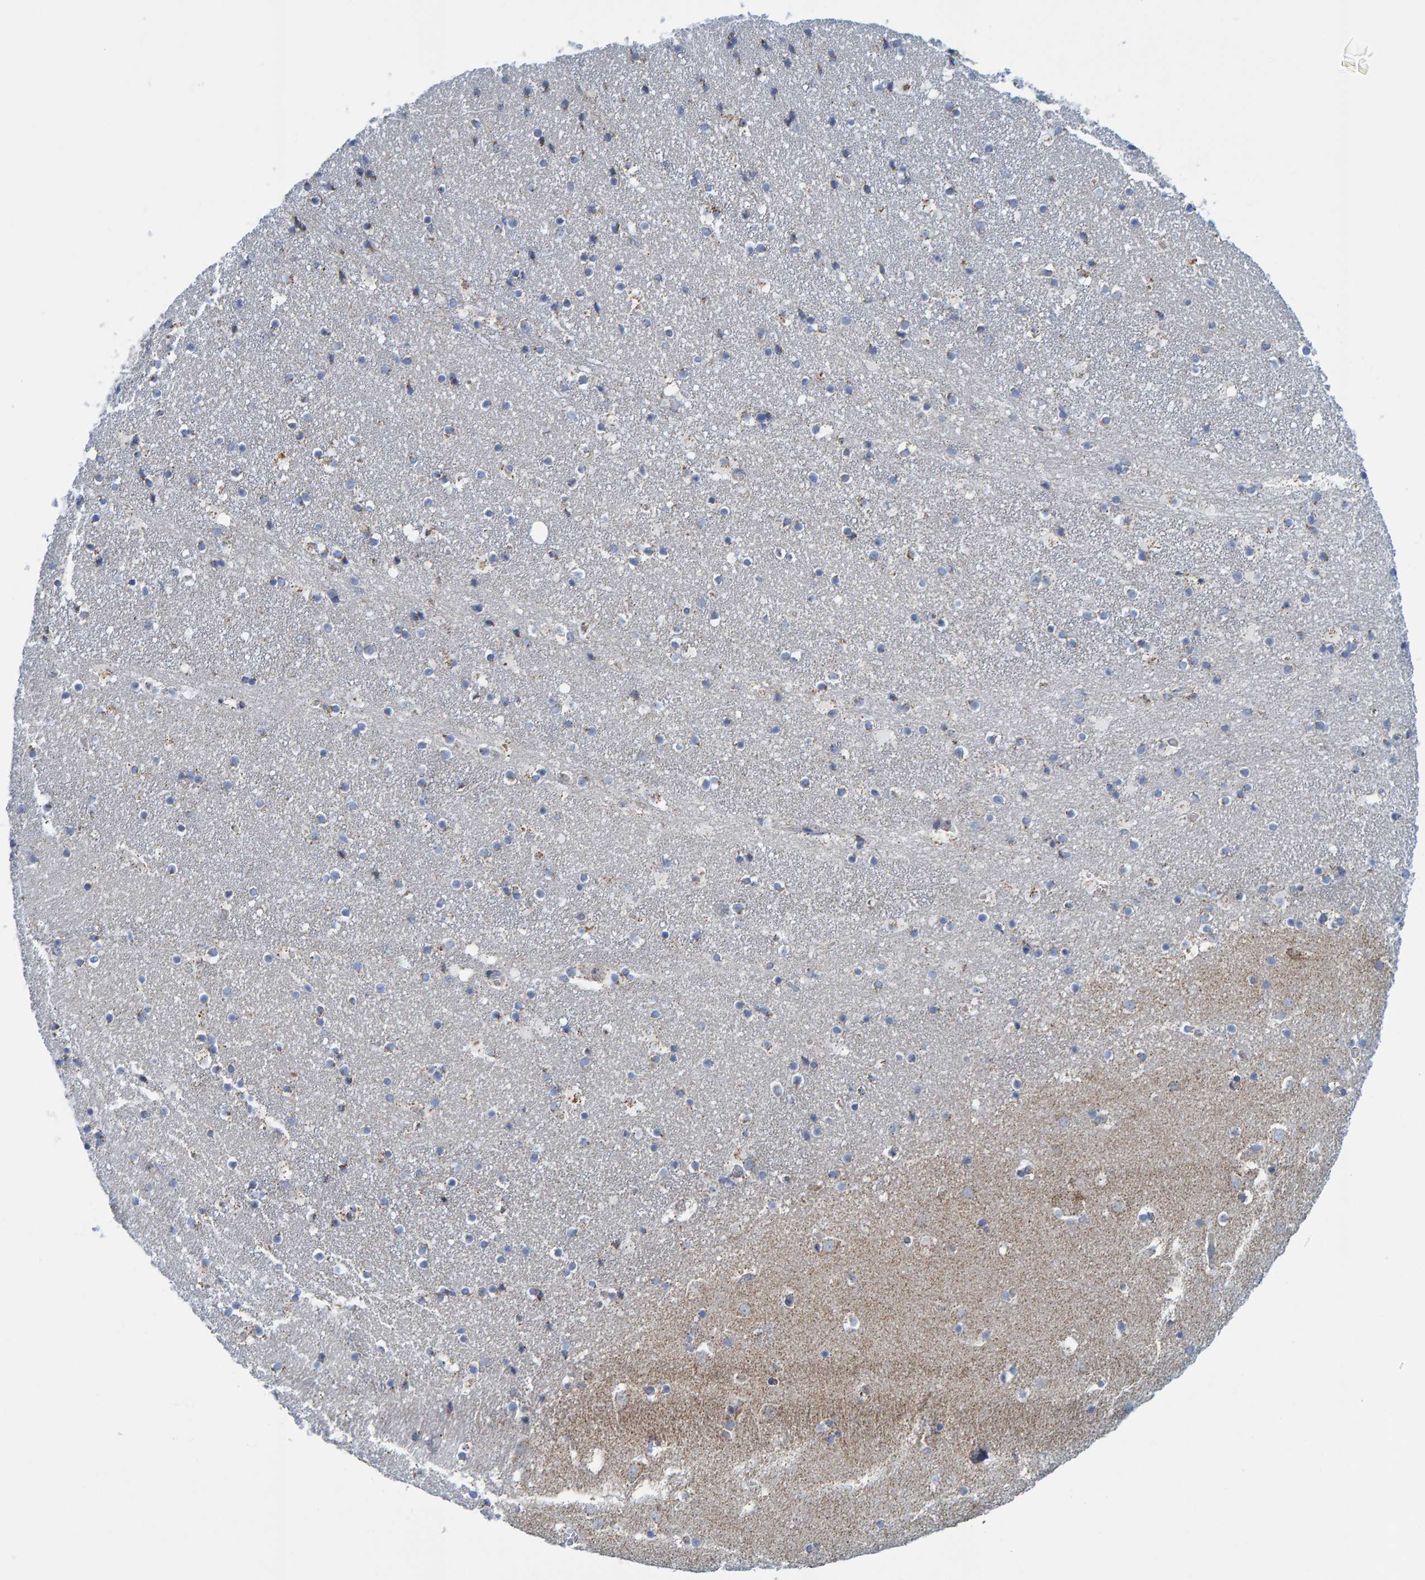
{"staining": {"intensity": "negative", "quantity": "none", "location": "none"}, "tissue": "caudate", "cell_type": "Glial cells", "image_type": "normal", "snomed": [{"axis": "morphology", "description": "Normal tissue, NOS"}, {"axis": "topography", "description": "Lateral ventricle wall"}], "caption": "High magnification brightfield microscopy of benign caudate stained with DAB (brown) and counterstained with hematoxylin (blue): glial cells show no significant expression. (Stains: DAB (3,3'-diaminobenzidine) immunohistochemistry with hematoxylin counter stain, Microscopy: brightfield microscopy at high magnification).", "gene": "MRPS7", "patient": {"sex": "male", "age": 45}}